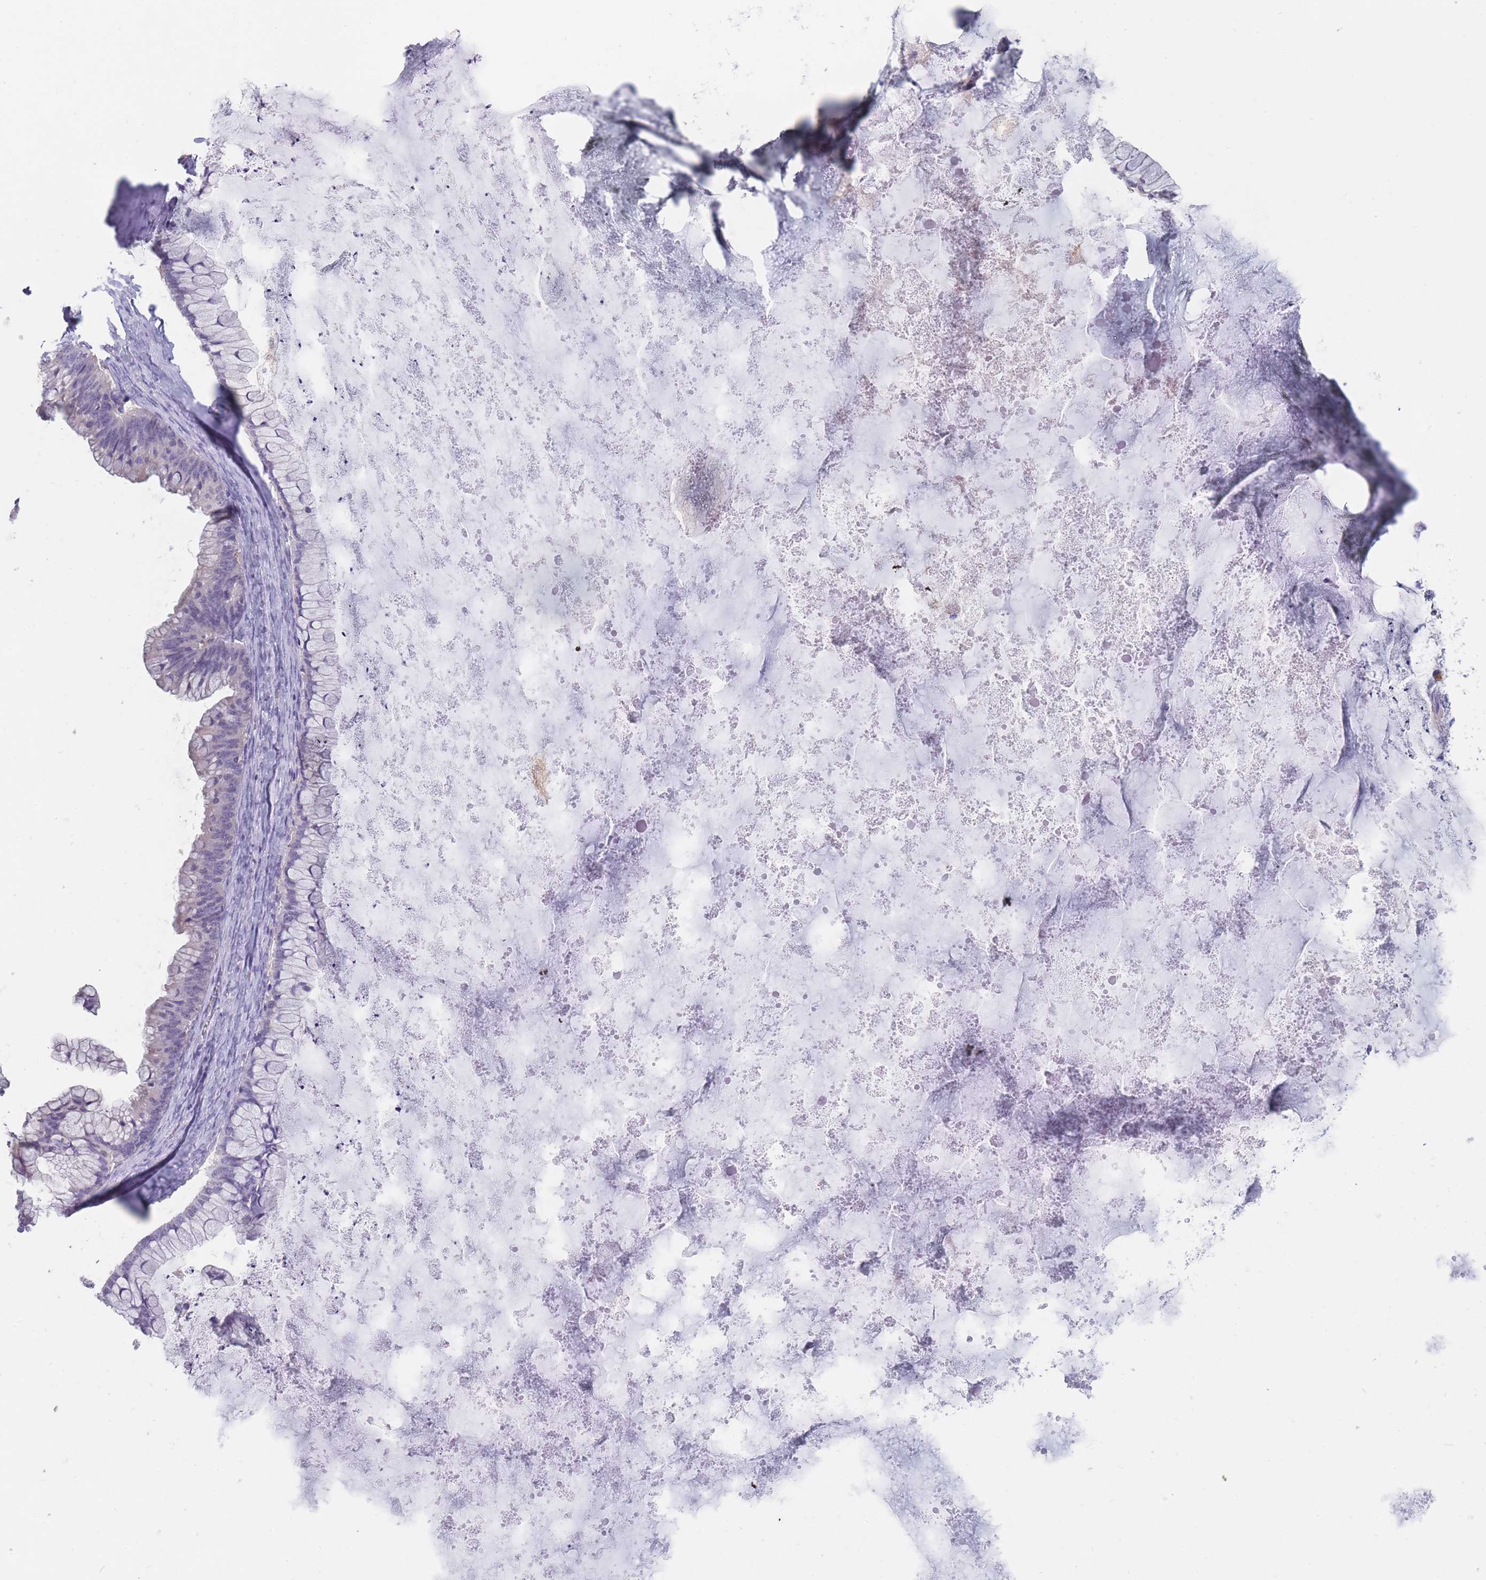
{"staining": {"intensity": "negative", "quantity": "none", "location": "none"}, "tissue": "ovarian cancer", "cell_type": "Tumor cells", "image_type": "cancer", "snomed": [{"axis": "morphology", "description": "Cystadenocarcinoma, mucinous, NOS"}, {"axis": "topography", "description": "Ovary"}], "caption": "High power microscopy image of an immunohistochemistry (IHC) photomicrograph of ovarian mucinous cystadenocarcinoma, revealing no significant staining in tumor cells. The staining was performed using DAB (3,3'-diaminobenzidine) to visualize the protein expression in brown, while the nuclei were stained in blue with hematoxylin (Magnification: 20x).", "gene": "CYP51A1", "patient": {"sex": "female", "age": 35}}